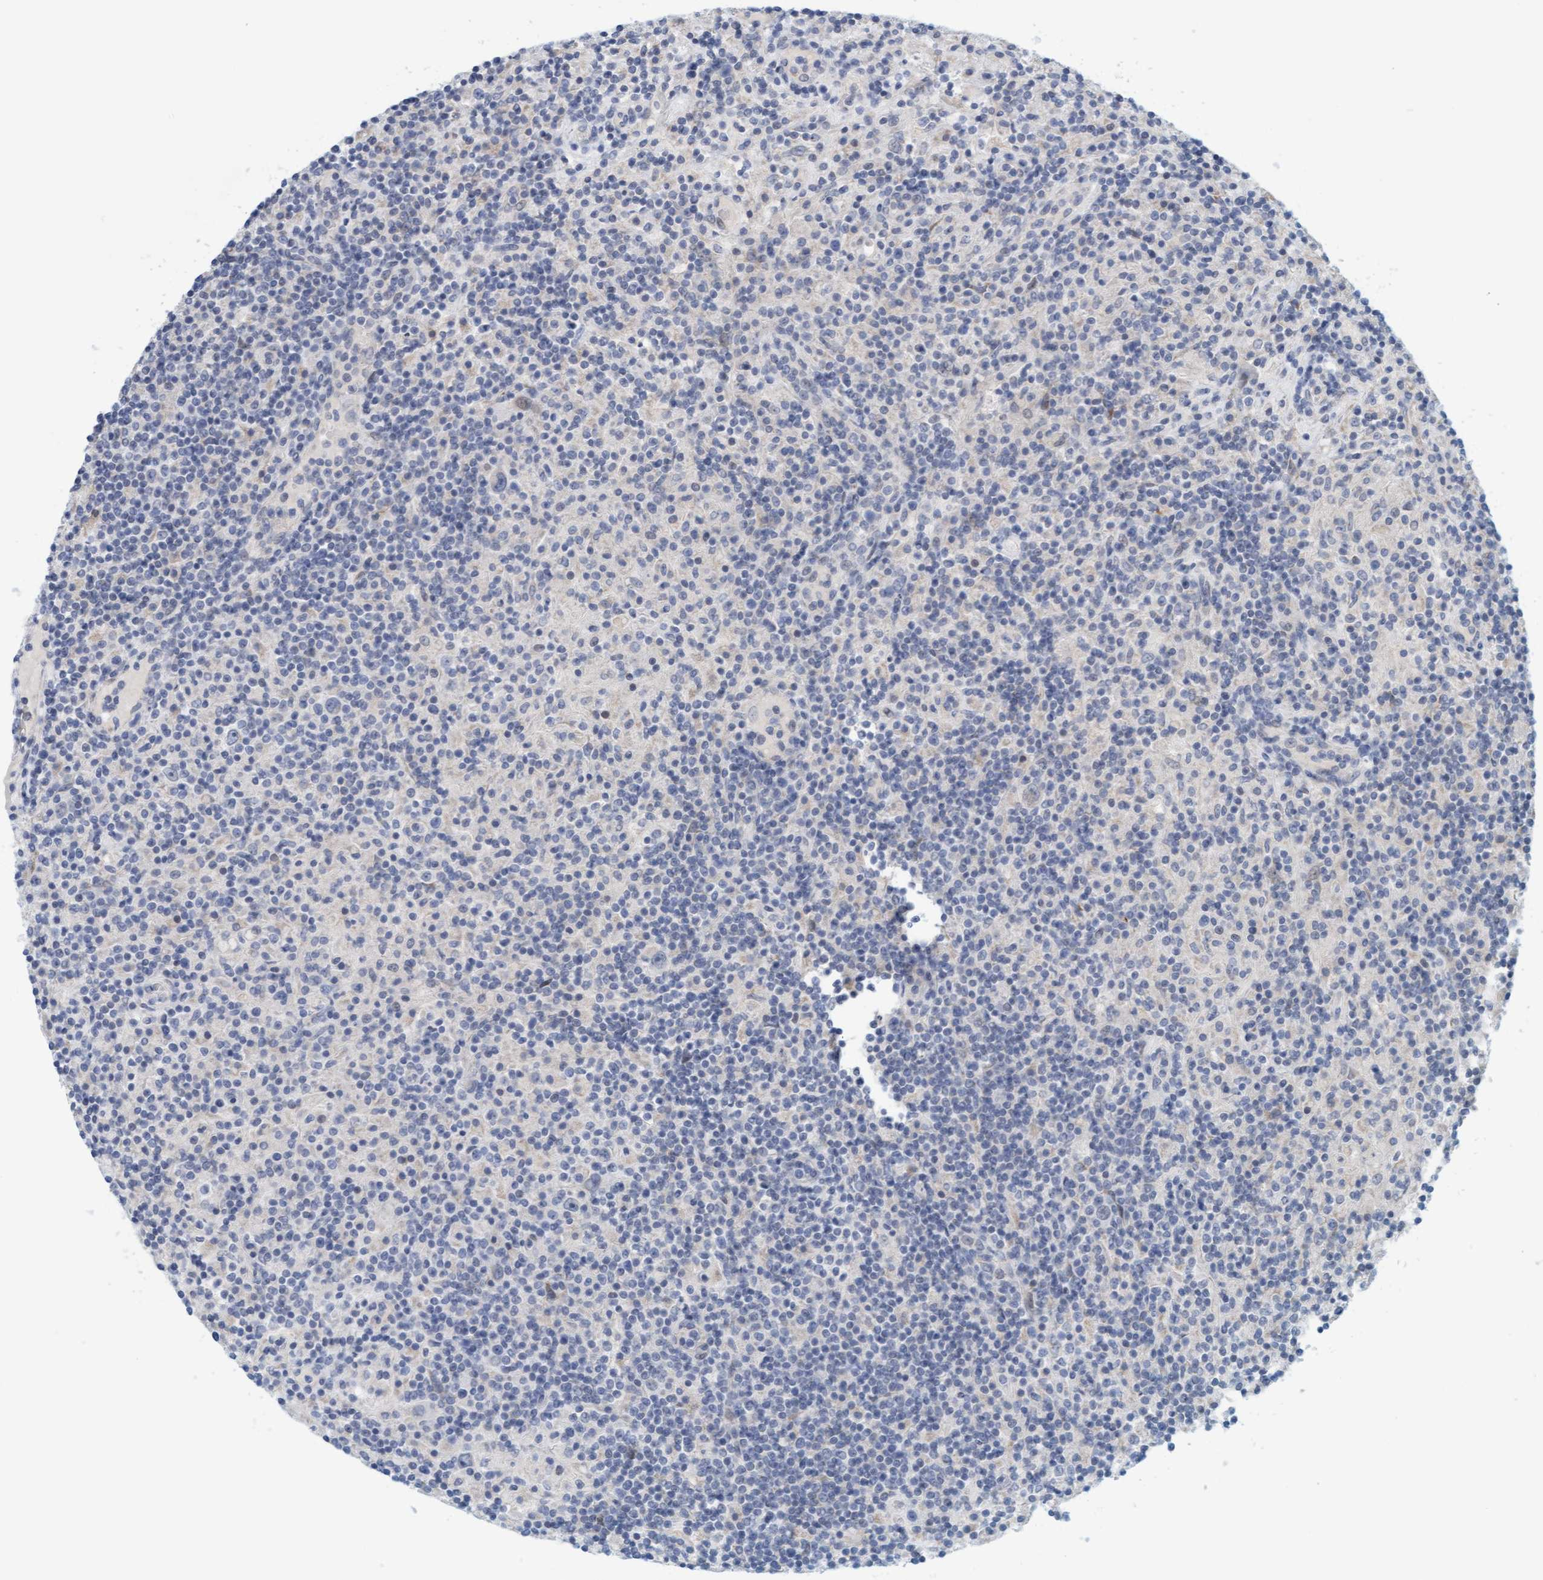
{"staining": {"intensity": "negative", "quantity": "none", "location": "none"}, "tissue": "lymphoma", "cell_type": "Tumor cells", "image_type": "cancer", "snomed": [{"axis": "morphology", "description": "Hodgkin's disease, NOS"}, {"axis": "topography", "description": "Lymph node"}], "caption": "Immunohistochemistry of human Hodgkin's disease demonstrates no staining in tumor cells.", "gene": "ZC3H3", "patient": {"sex": "male", "age": 70}}